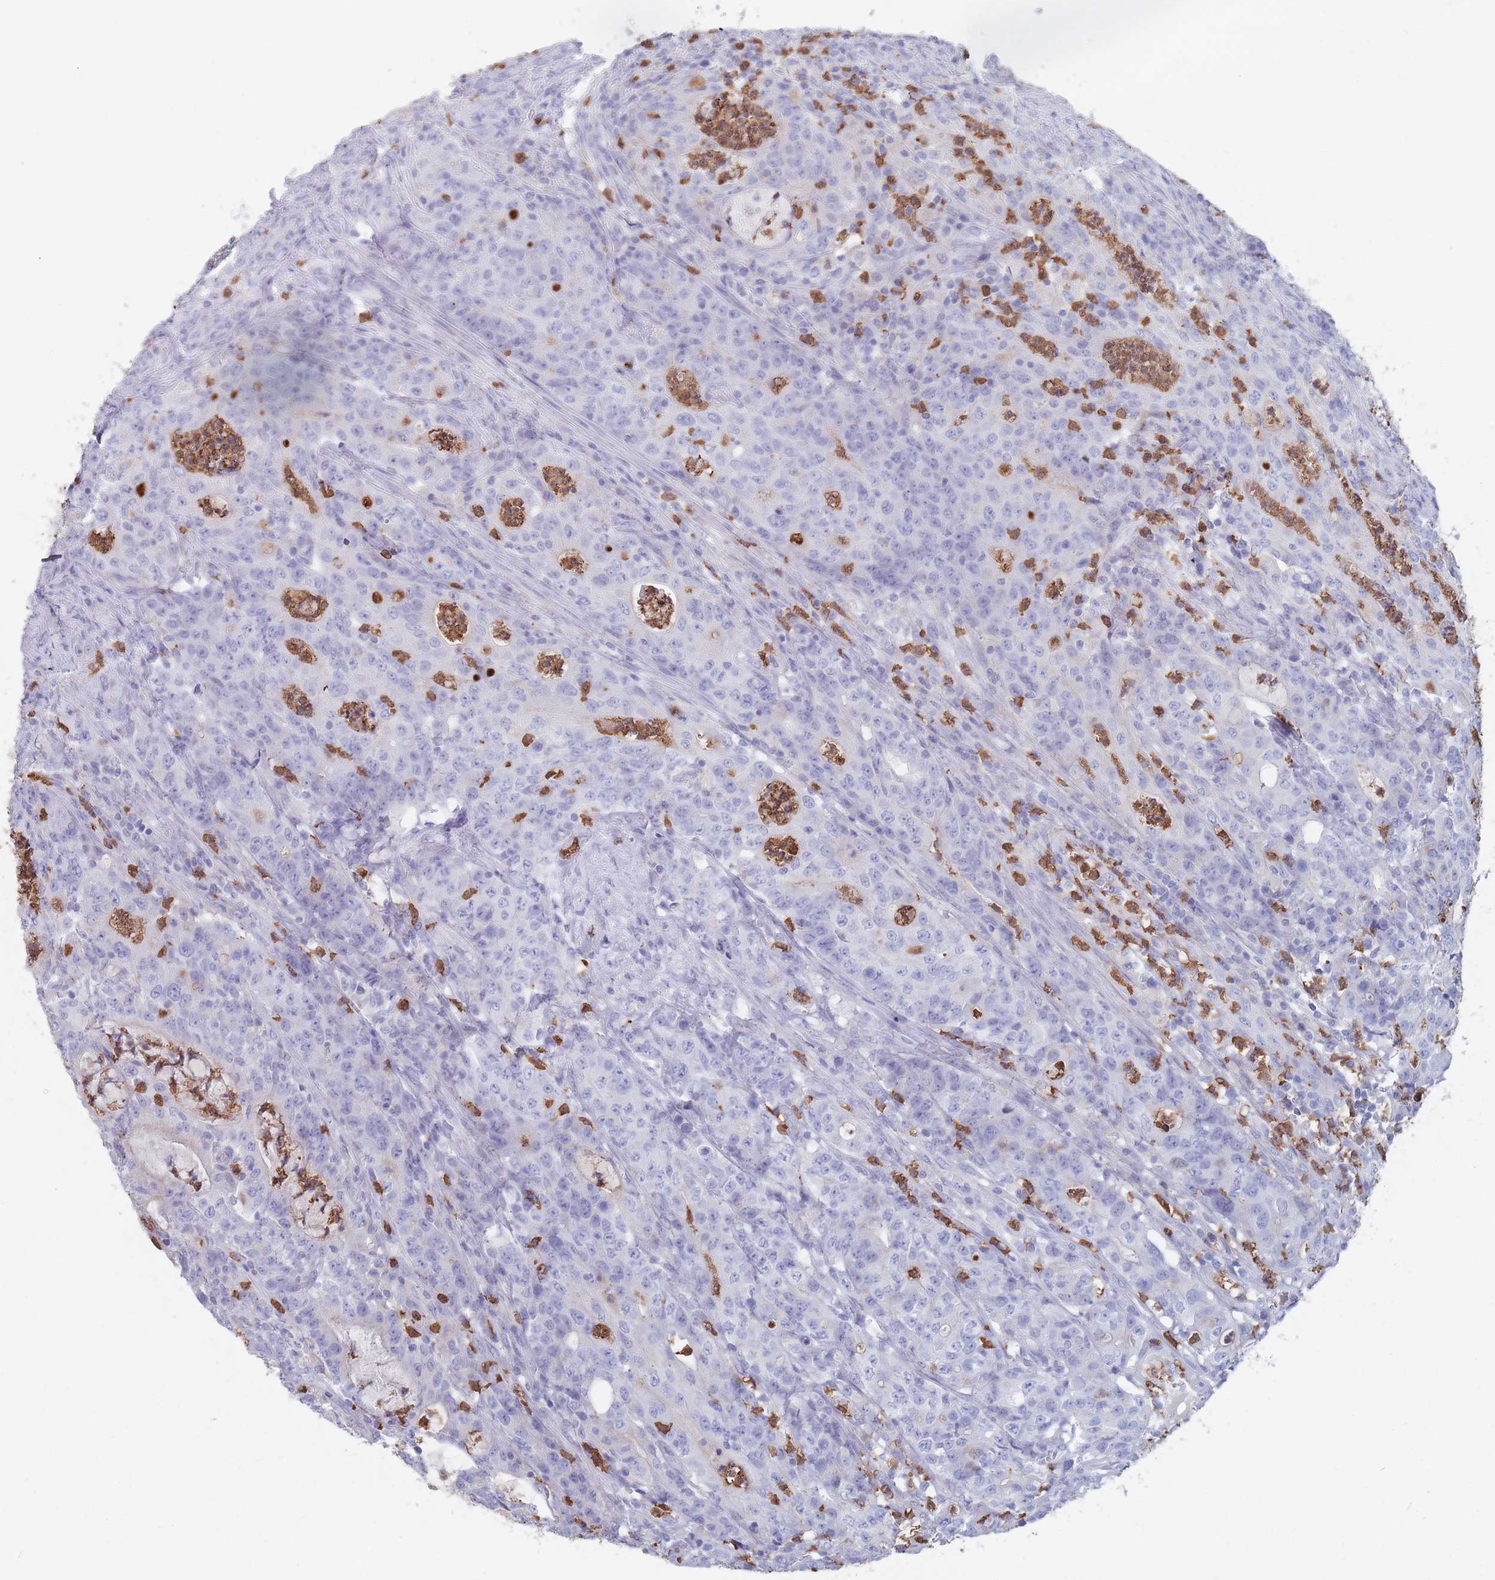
{"staining": {"intensity": "negative", "quantity": "none", "location": "none"}, "tissue": "colorectal cancer", "cell_type": "Tumor cells", "image_type": "cancer", "snomed": [{"axis": "morphology", "description": "Adenocarcinoma, NOS"}, {"axis": "topography", "description": "Colon"}], "caption": "Adenocarcinoma (colorectal) was stained to show a protein in brown. There is no significant expression in tumor cells. (DAB (3,3'-diaminobenzidine) immunohistochemistry (IHC) with hematoxylin counter stain).", "gene": "ATP1A3", "patient": {"sex": "male", "age": 83}}